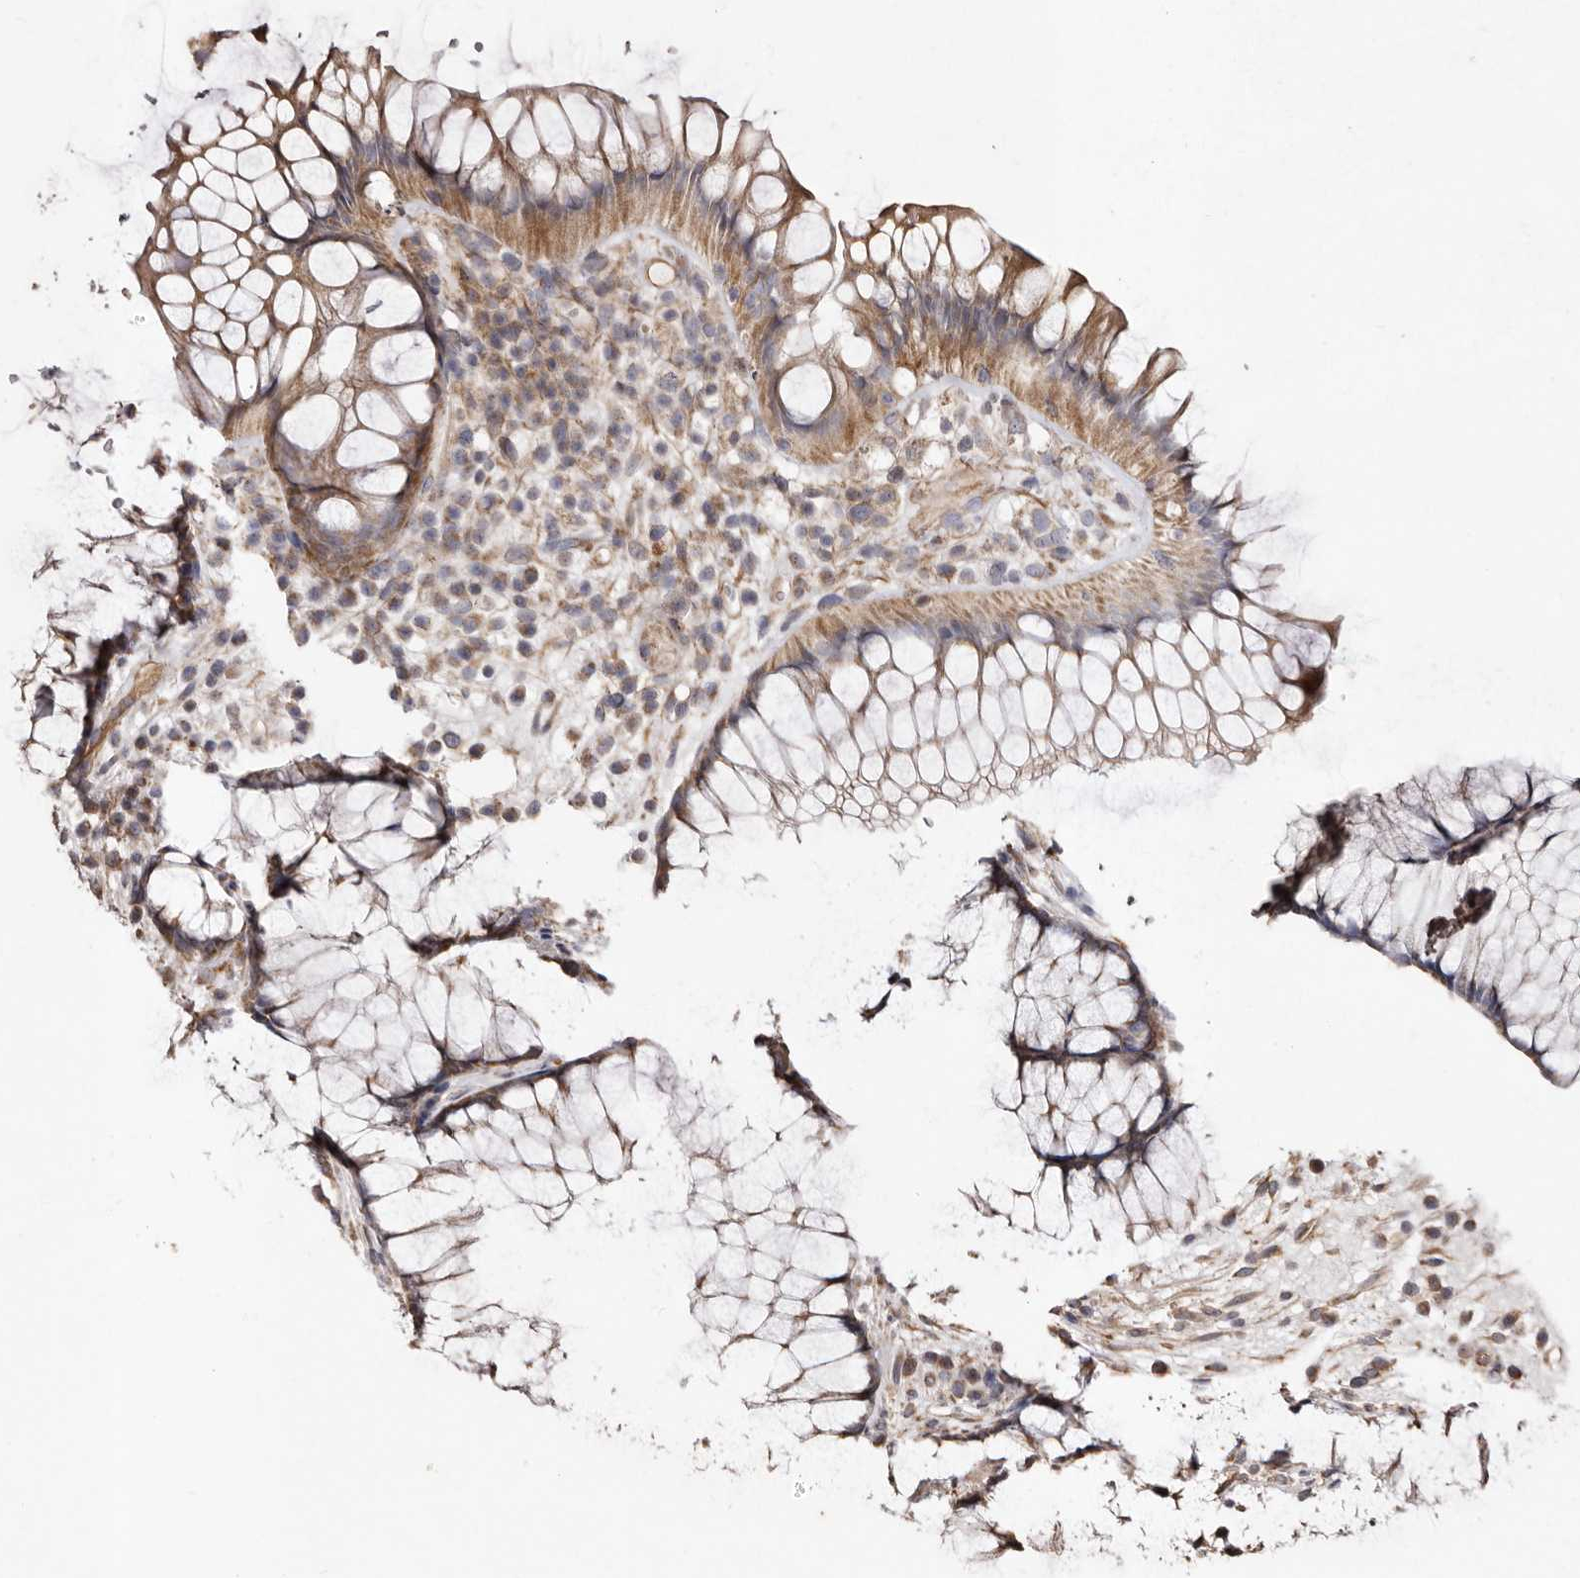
{"staining": {"intensity": "moderate", "quantity": "25%-75%", "location": "cytoplasmic/membranous"}, "tissue": "rectum", "cell_type": "Glandular cells", "image_type": "normal", "snomed": [{"axis": "morphology", "description": "Normal tissue, NOS"}, {"axis": "topography", "description": "Rectum"}], "caption": "A brown stain shows moderate cytoplasmic/membranous expression of a protein in glandular cells of normal rectum.", "gene": "MACC1", "patient": {"sex": "male", "age": 51}}